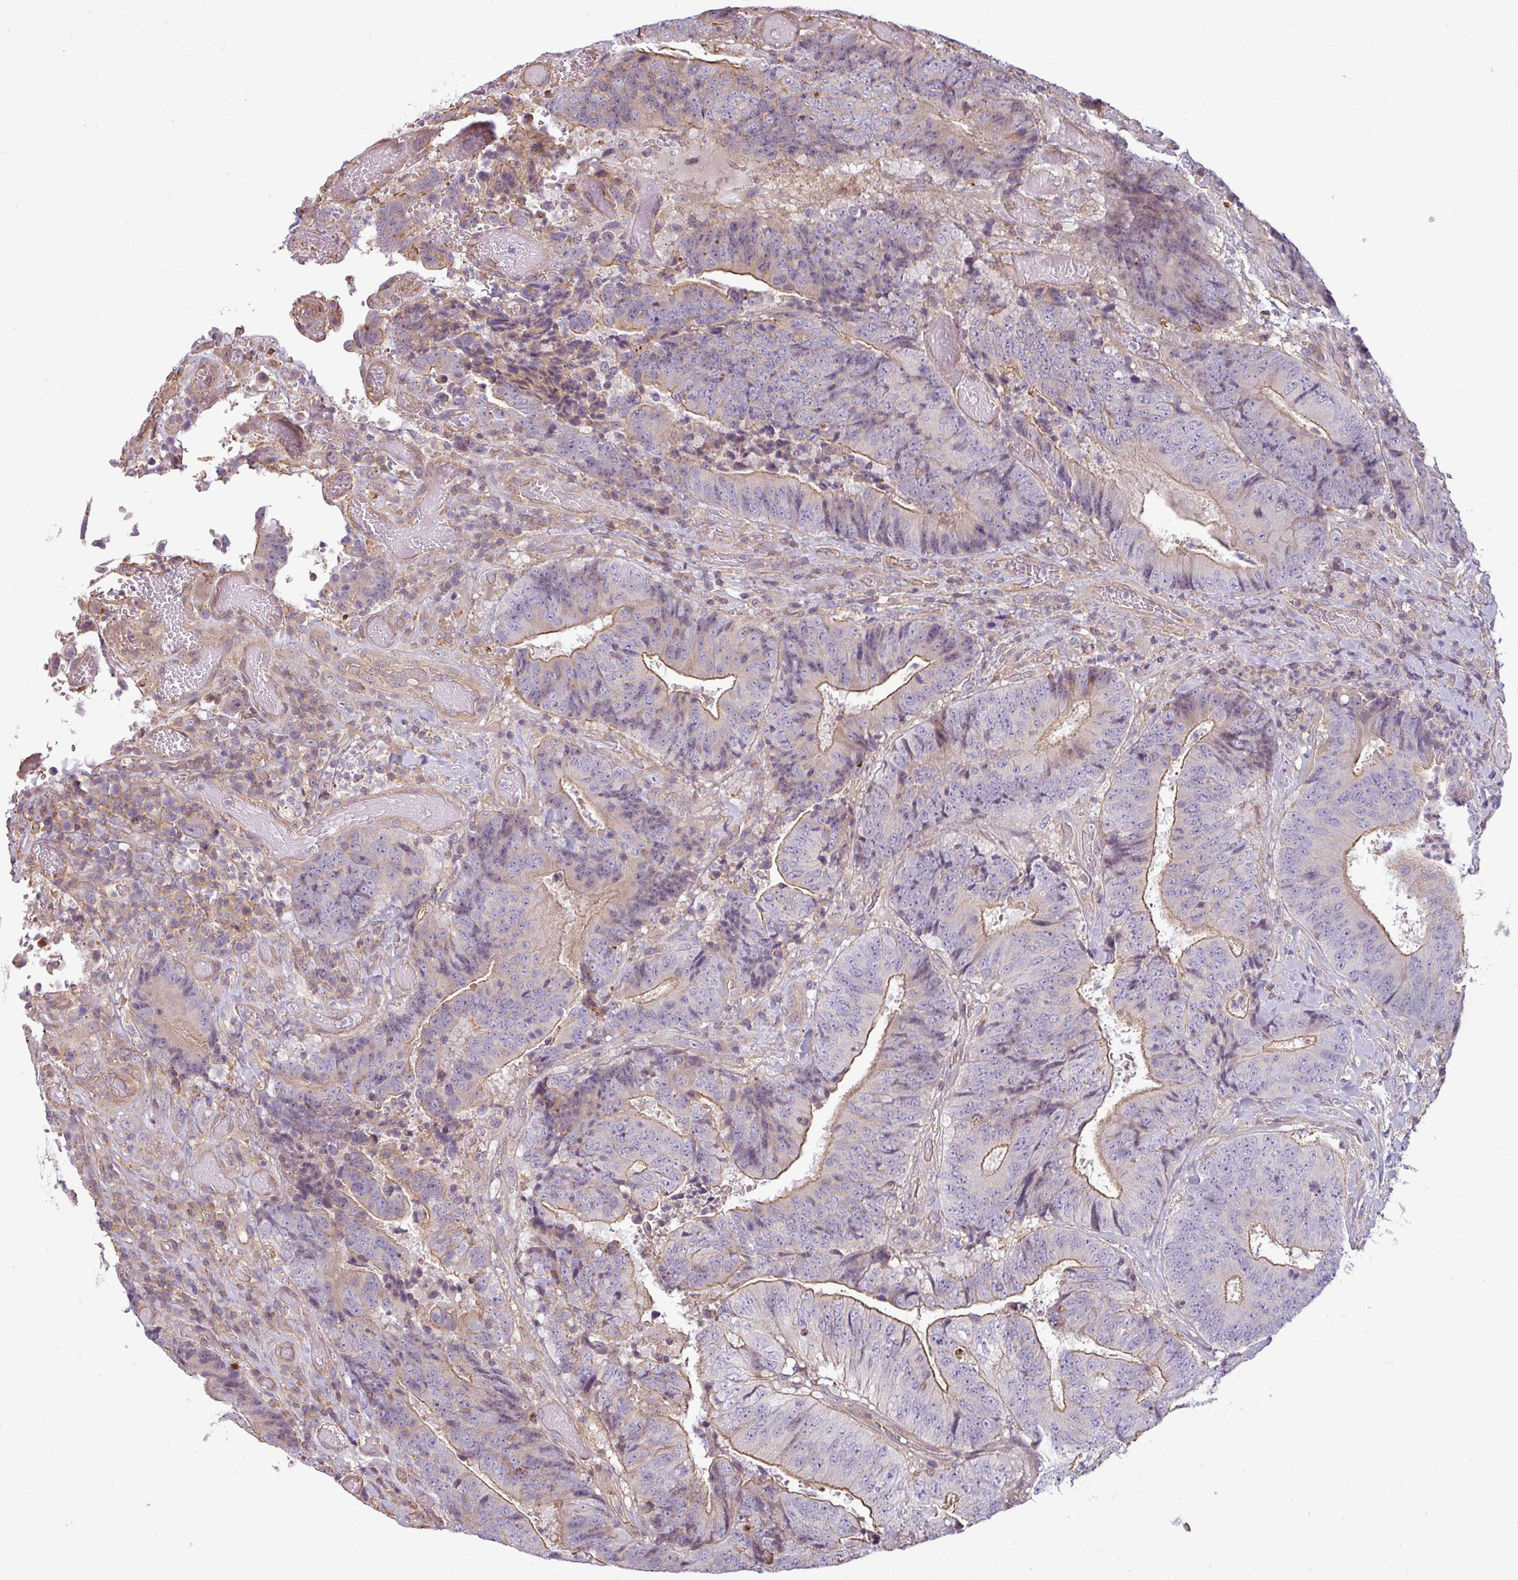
{"staining": {"intensity": "moderate", "quantity": "25%-75%", "location": "cytoplasmic/membranous"}, "tissue": "colorectal cancer", "cell_type": "Tumor cells", "image_type": "cancer", "snomed": [{"axis": "morphology", "description": "Adenocarcinoma, NOS"}, {"axis": "topography", "description": "Rectum"}], "caption": "Tumor cells demonstrate medium levels of moderate cytoplasmic/membranous staining in approximately 25%-75% of cells in human colorectal cancer.", "gene": "ZNF835", "patient": {"sex": "male", "age": 72}}